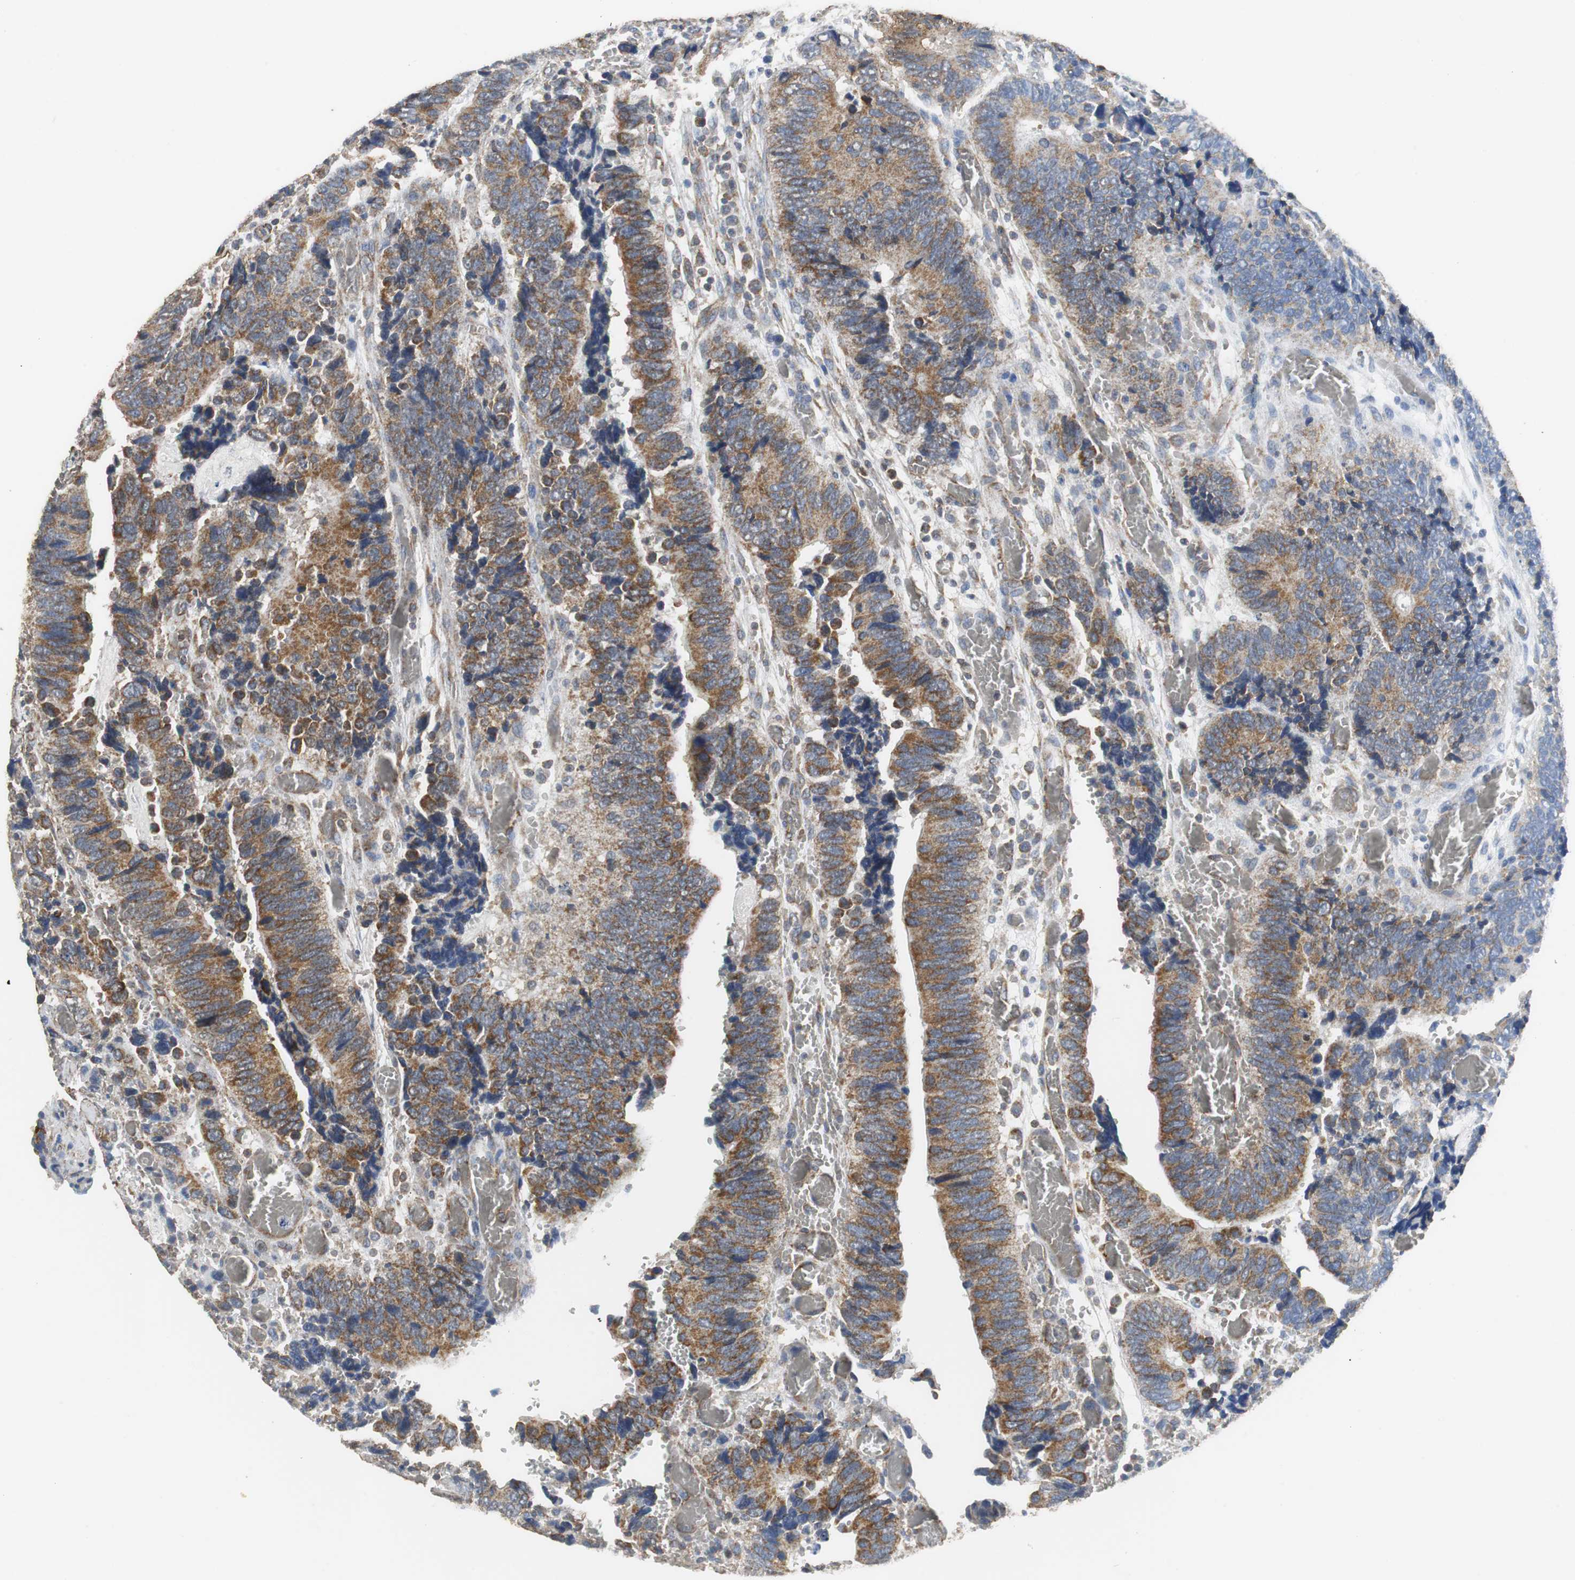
{"staining": {"intensity": "moderate", "quantity": "25%-75%", "location": "cytoplasmic/membranous"}, "tissue": "colorectal cancer", "cell_type": "Tumor cells", "image_type": "cancer", "snomed": [{"axis": "morphology", "description": "Adenocarcinoma, NOS"}, {"axis": "topography", "description": "Colon"}], "caption": "A micrograph showing moderate cytoplasmic/membranous expression in about 25%-75% of tumor cells in colorectal cancer (adenocarcinoma), as visualized by brown immunohistochemical staining.", "gene": "NNT", "patient": {"sex": "male", "age": 72}}